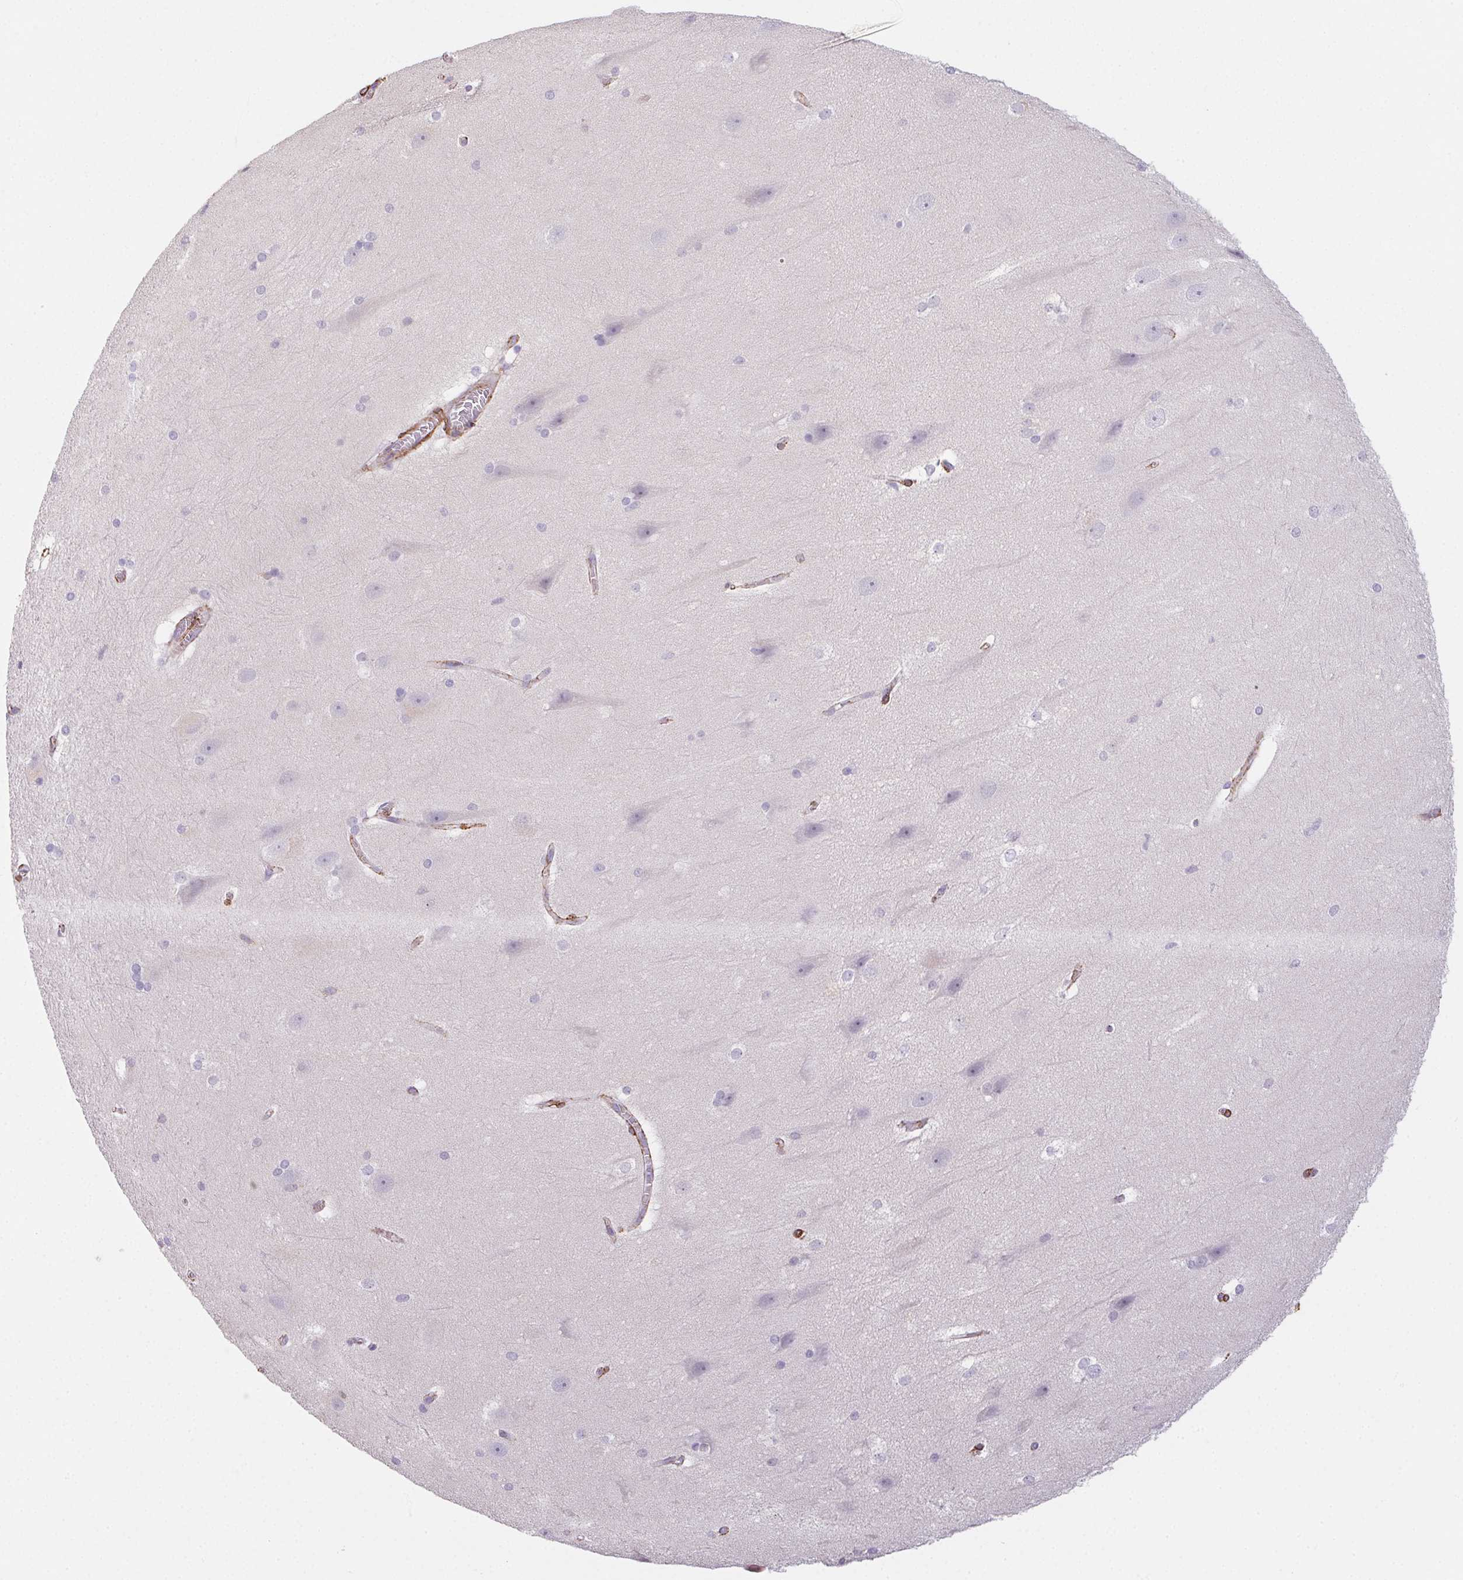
{"staining": {"intensity": "negative", "quantity": "none", "location": "none"}, "tissue": "hippocampus", "cell_type": "Glial cells", "image_type": "normal", "snomed": [{"axis": "morphology", "description": "Normal tissue, NOS"}, {"axis": "topography", "description": "Cerebral cortex"}, {"axis": "topography", "description": "Hippocampus"}], "caption": "This is an immunohistochemistry (IHC) histopathology image of unremarkable human hippocampus. There is no positivity in glial cells.", "gene": "HRC", "patient": {"sex": "female", "age": 19}}